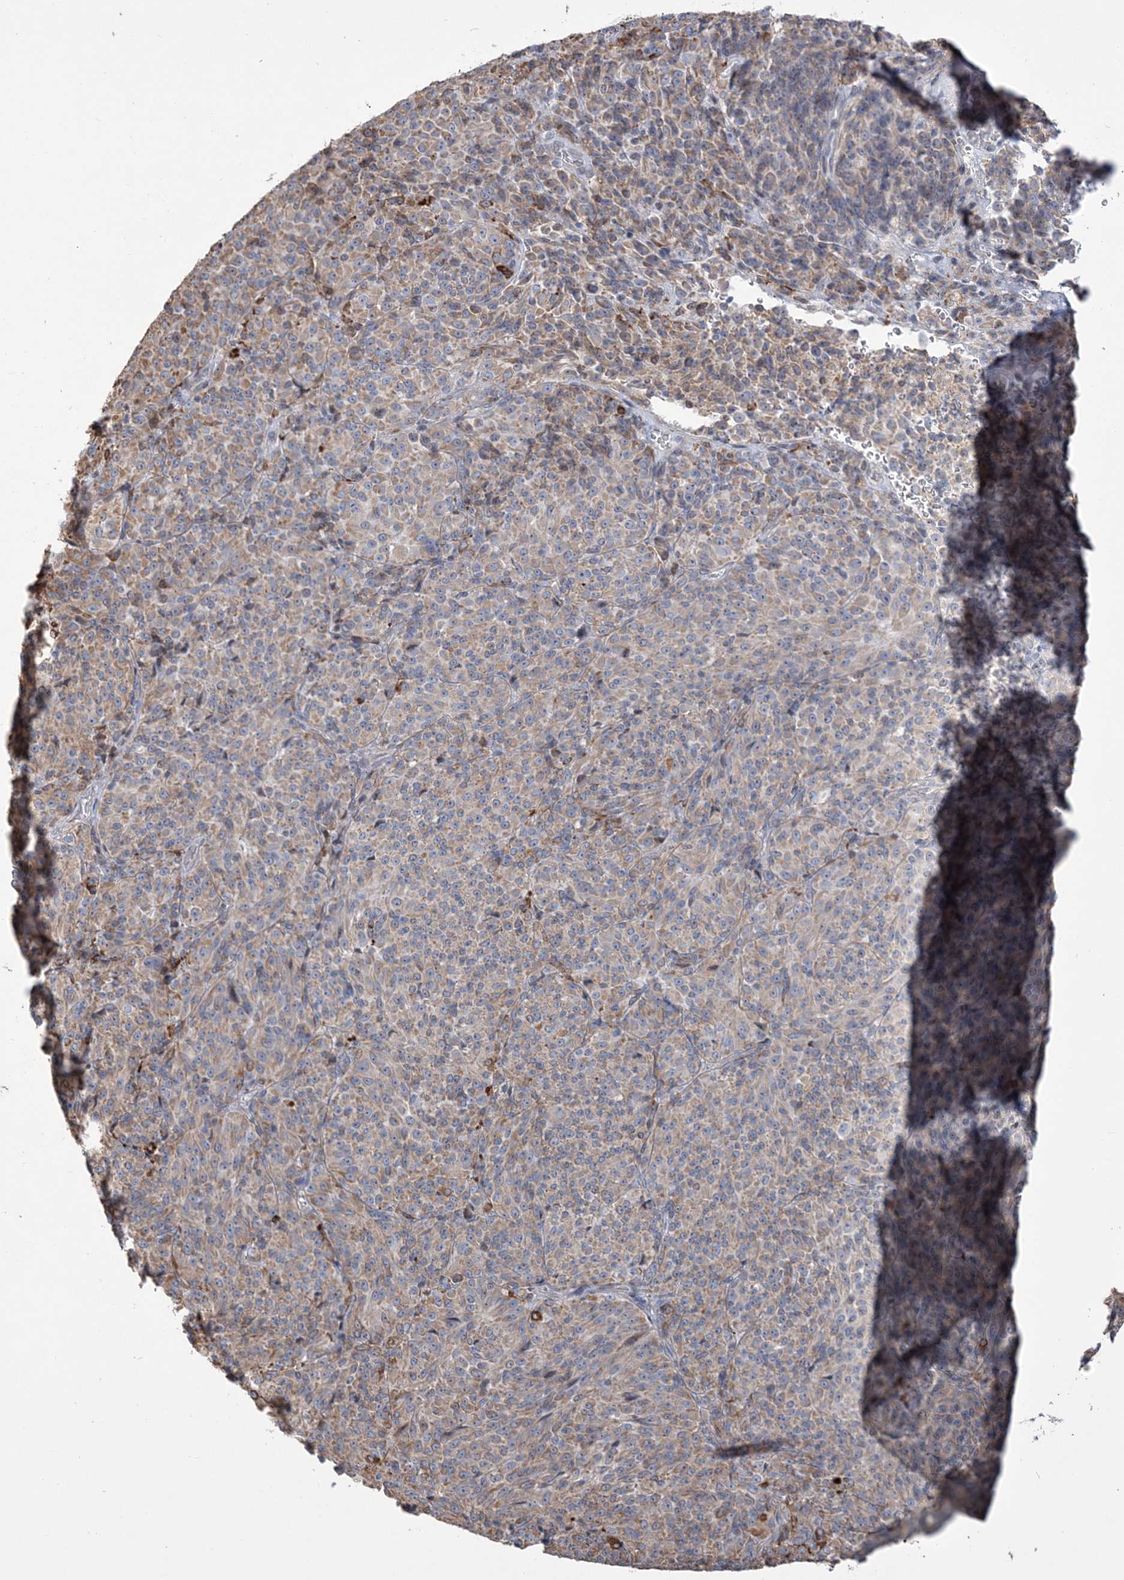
{"staining": {"intensity": "weak", "quantity": "<25%", "location": "cytoplasmic/membranous"}, "tissue": "melanoma", "cell_type": "Tumor cells", "image_type": "cancer", "snomed": [{"axis": "morphology", "description": "Malignant melanoma, Metastatic site"}, {"axis": "topography", "description": "Brain"}], "caption": "Immunohistochemistry histopathology image of neoplastic tissue: malignant melanoma (metastatic site) stained with DAB displays no significant protein expression in tumor cells.", "gene": "ZNF821", "patient": {"sex": "female", "age": 56}}